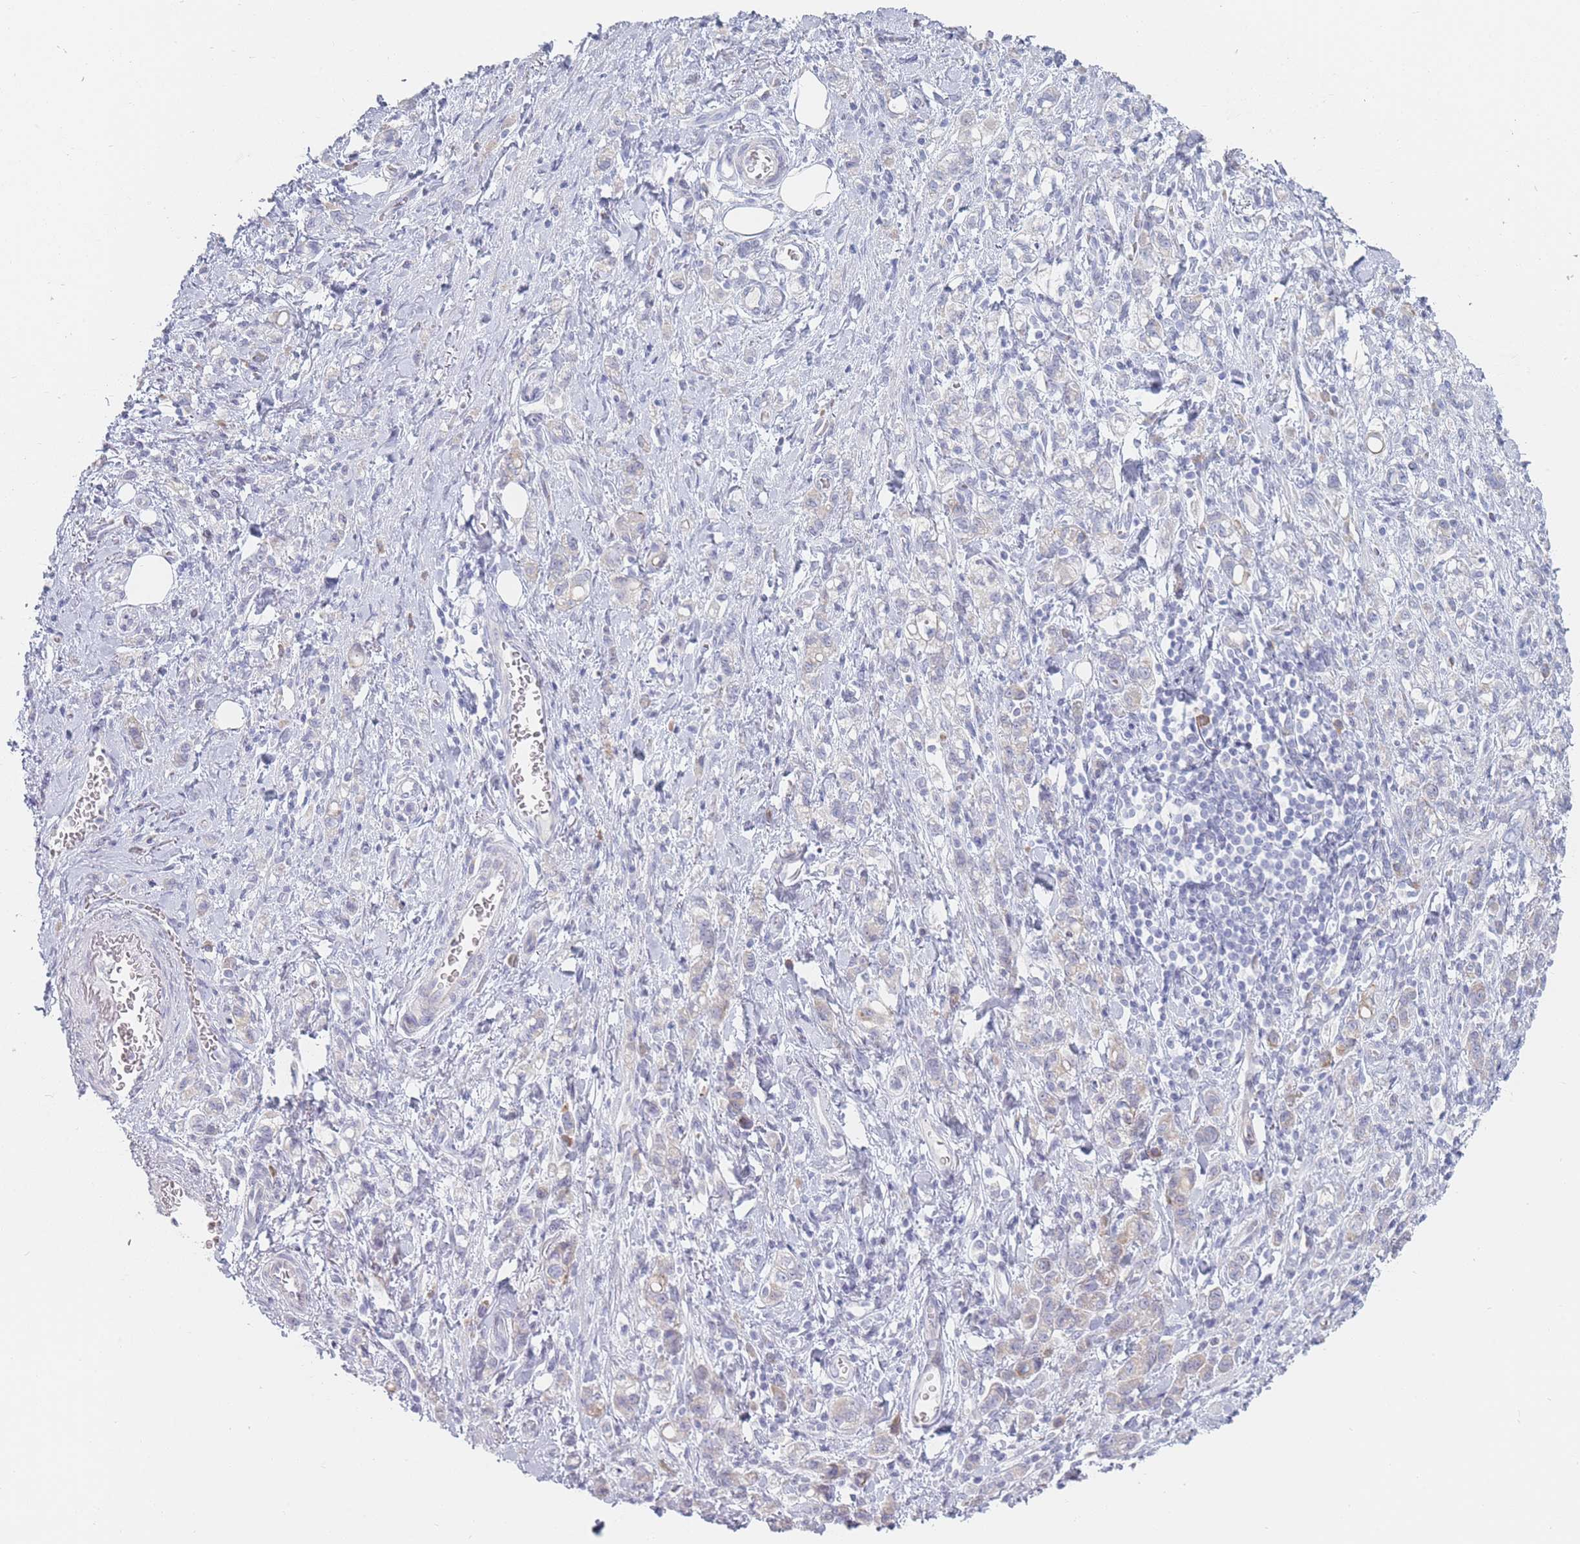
{"staining": {"intensity": "negative", "quantity": "none", "location": "none"}, "tissue": "stomach cancer", "cell_type": "Tumor cells", "image_type": "cancer", "snomed": [{"axis": "morphology", "description": "Adenocarcinoma, NOS"}, {"axis": "topography", "description": "Stomach"}], "caption": "Image shows no protein expression in tumor cells of stomach cancer tissue.", "gene": "SPATS1", "patient": {"sex": "male", "age": 77}}